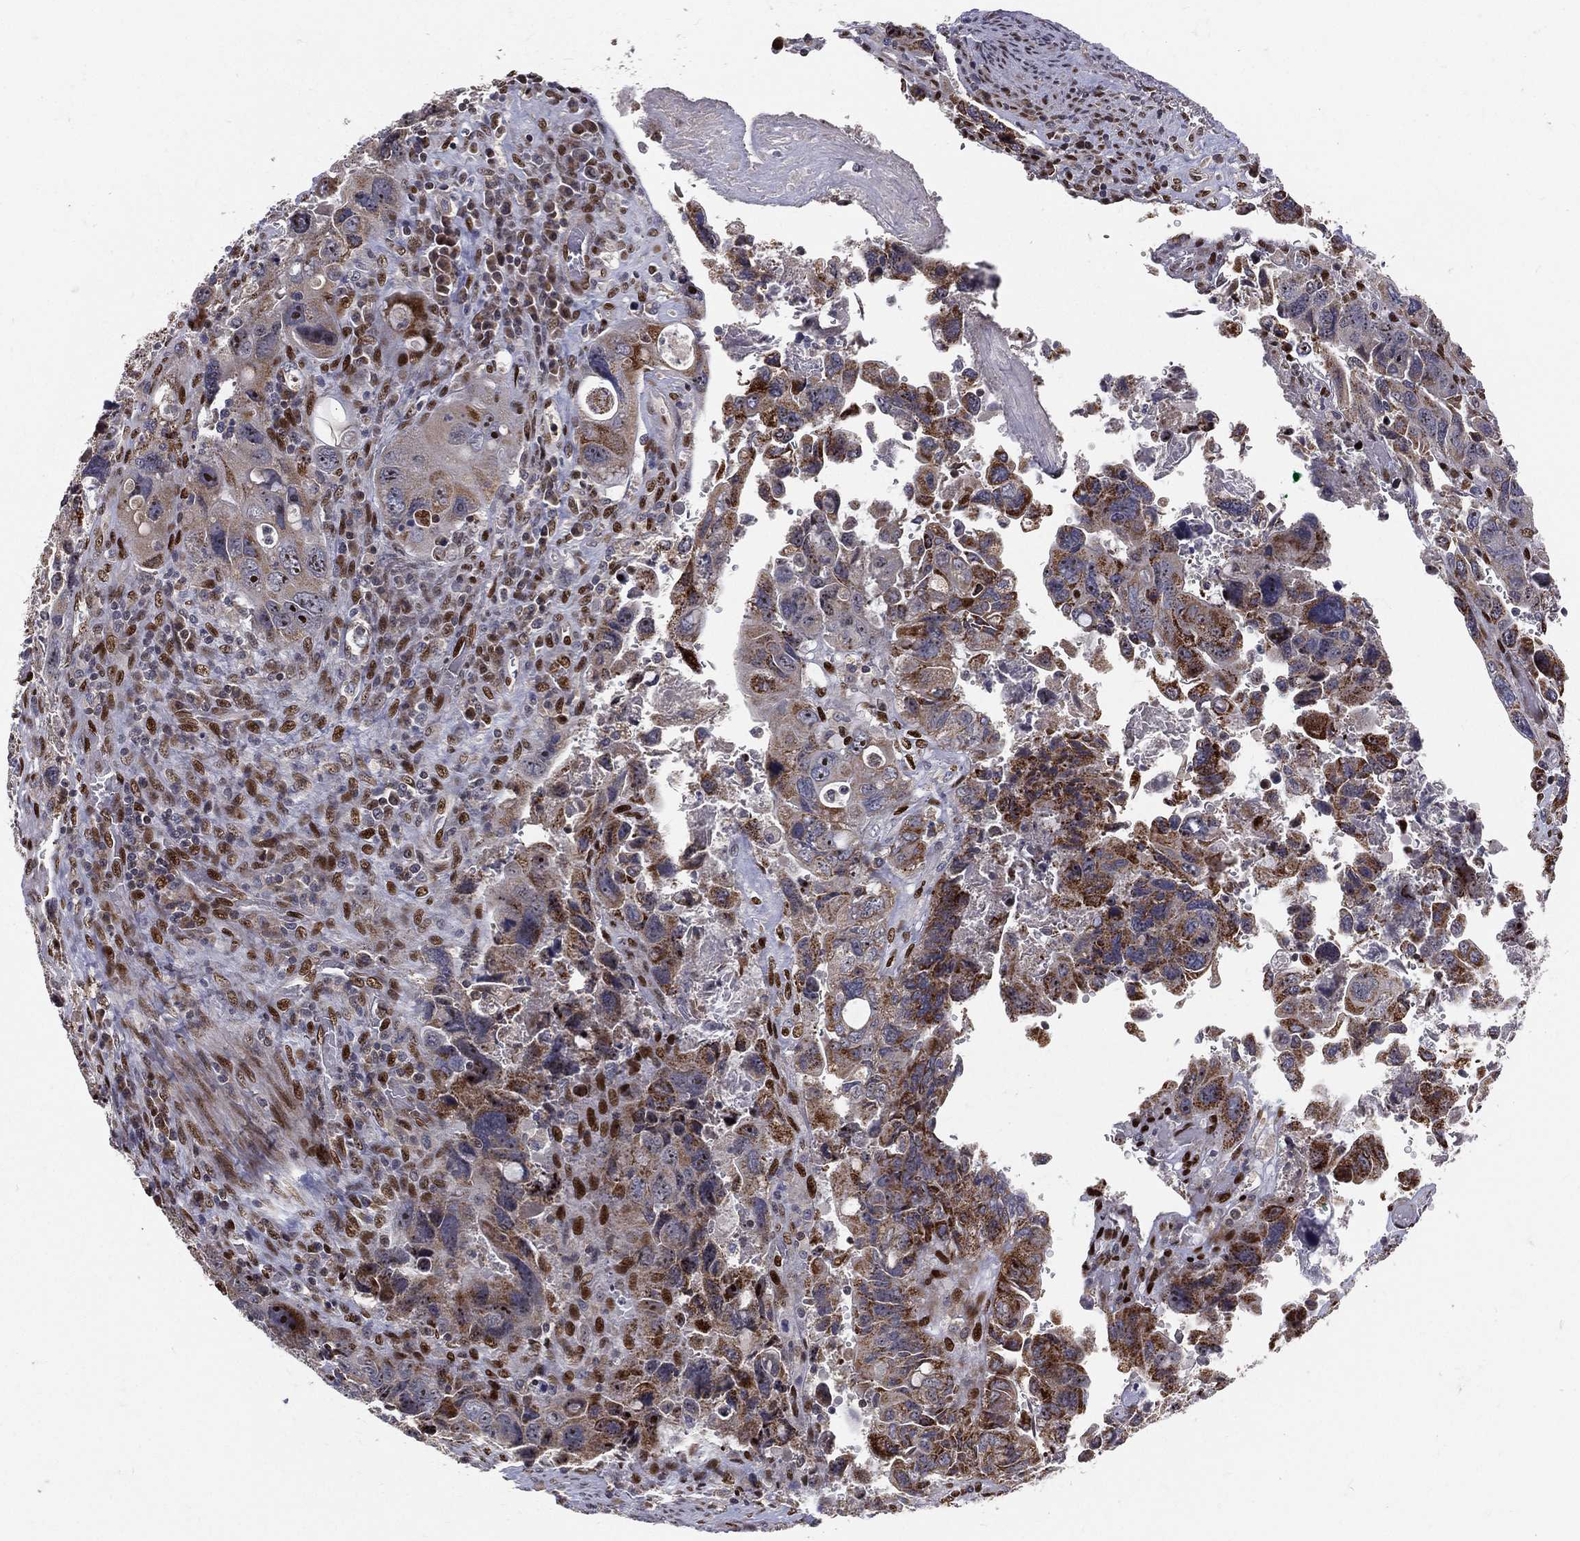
{"staining": {"intensity": "moderate", "quantity": "<25%", "location": "cytoplasmic/membranous"}, "tissue": "colorectal cancer", "cell_type": "Tumor cells", "image_type": "cancer", "snomed": [{"axis": "morphology", "description": "Adenocarcinoma, NOS"}, {"axis": "topography", "description": "Rectum"}], "caption": "DAB immunohistochemical staining of human colorectal adenocarcinoma reveals moderate cytoplasmic/membranous protein positivity in about <25% of tumor cells.", "gene": "ZEB1", "patient": {"sex": "male", "age": 62}}